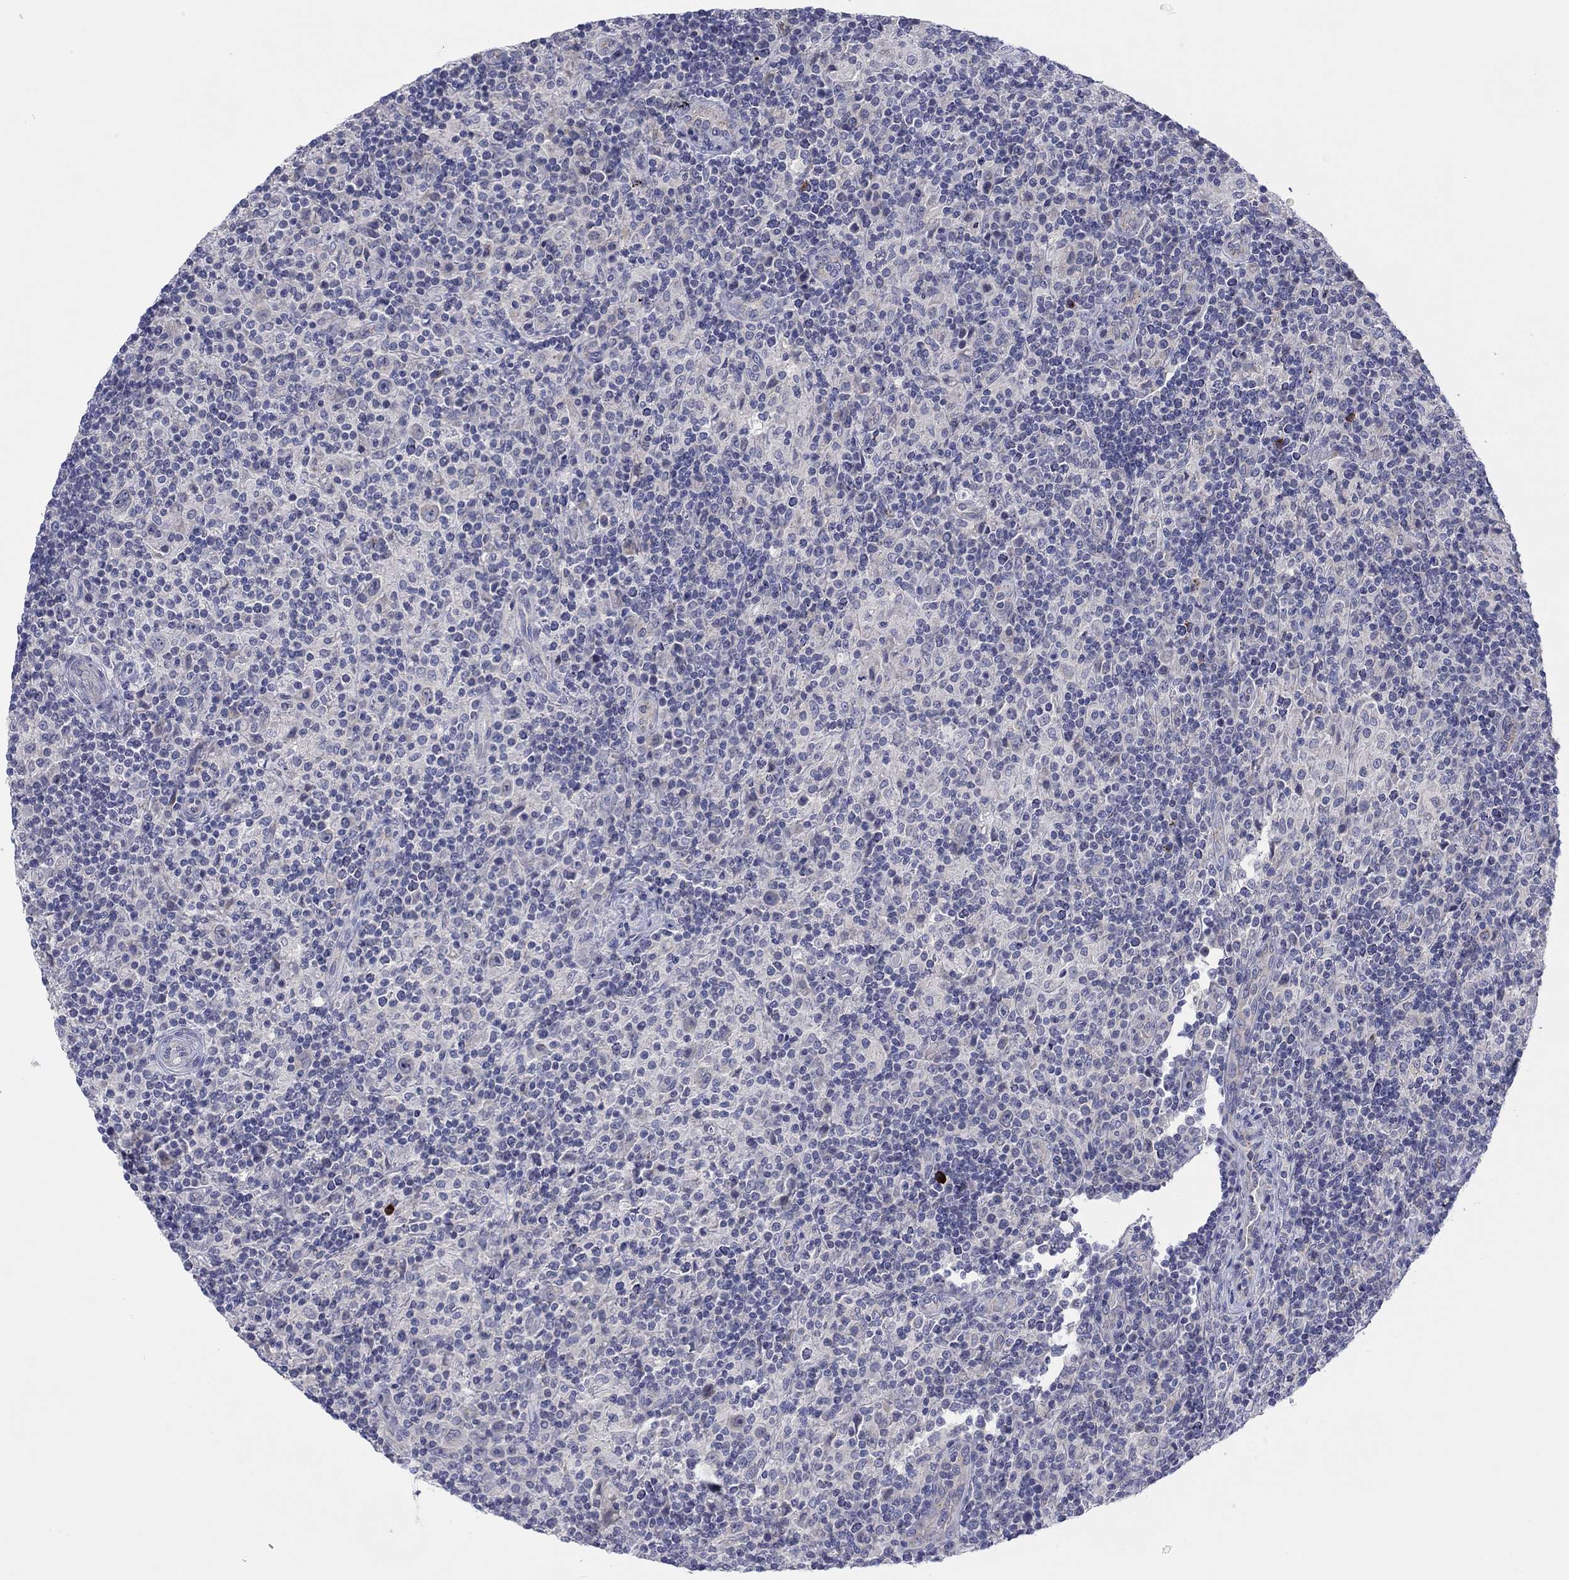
{"staining": {"intensity": "negative", "quantity": "none", "location": "none"}, "tissue": "lymphoma", "cell_type": "Tumor cells", "image_type": "cancer", "snomed": [{"axis": "morphology", "description": "Hodgkin's disease, NOS"}, {"axis": "topography", "description": "Lymph node"}], "caption": "The histopathology image reveals no staining of tumor cells in lymphoma.", "gene": "BCO2", "patient": {"sex": "male", "age": 70}}